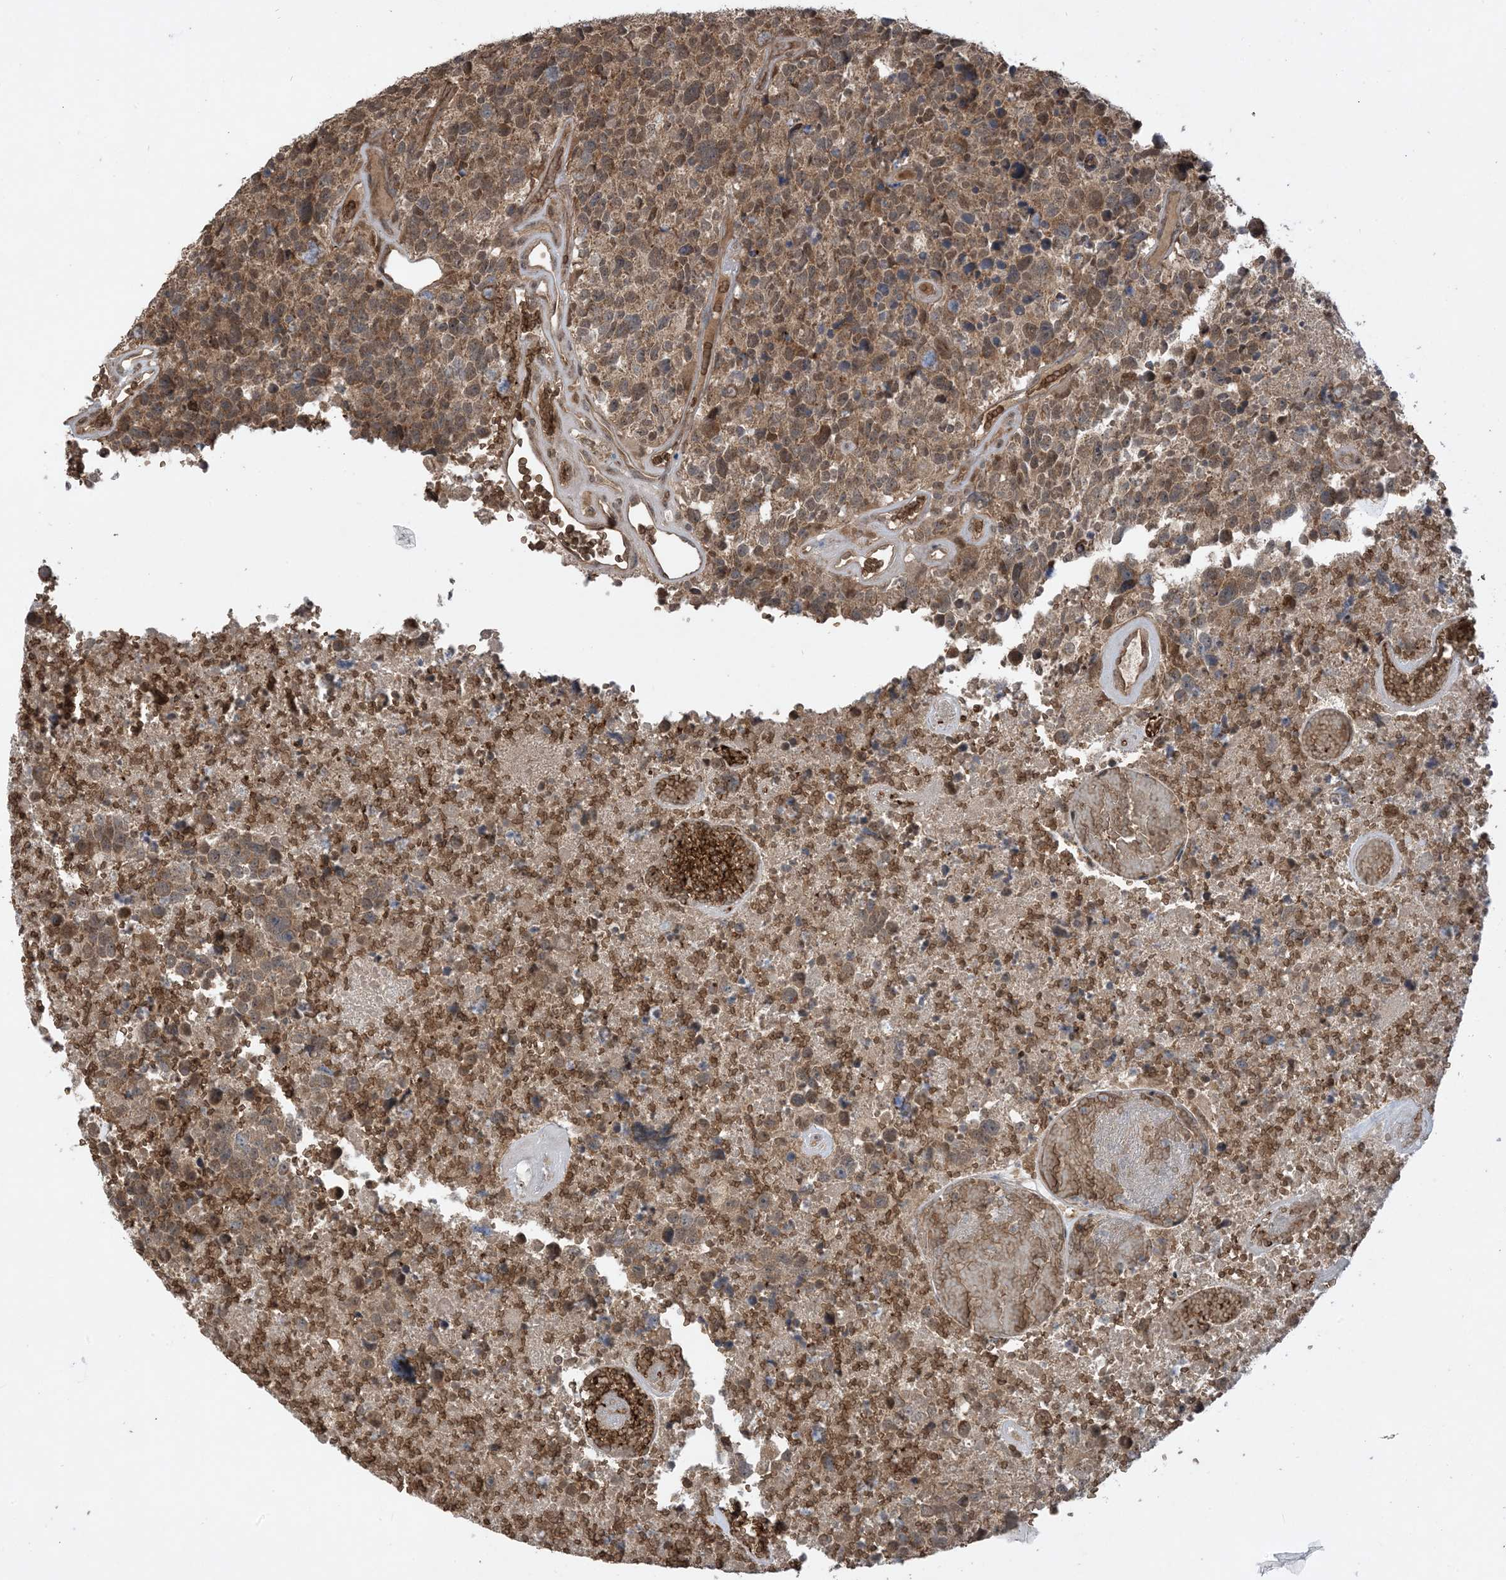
{"staining": {"intensity": "moderate", "quantity": "25%-75%", "location": "cytoplasmic/membranous,nuclear"}, "tissue": "glioma", "cell_type": "Tumor cells", "image_type": "cancer", "snomed": [{"axis": "morphology", "description": "Glioma, malignant, High grade"}, {"axis": "topography", "description": "Brain"}], "caption": "Immunohistochemistry (DAB (3,3'-diaminobenzidine)) staining of malignant glioma (high-grade) exhibits moderate cytoplasmic/membranous and nuclear protein positivity in approximately 25%-75% of tumor cells.", "gene": "PUSL1", "patient": {"sex": "male", "age": 69}}